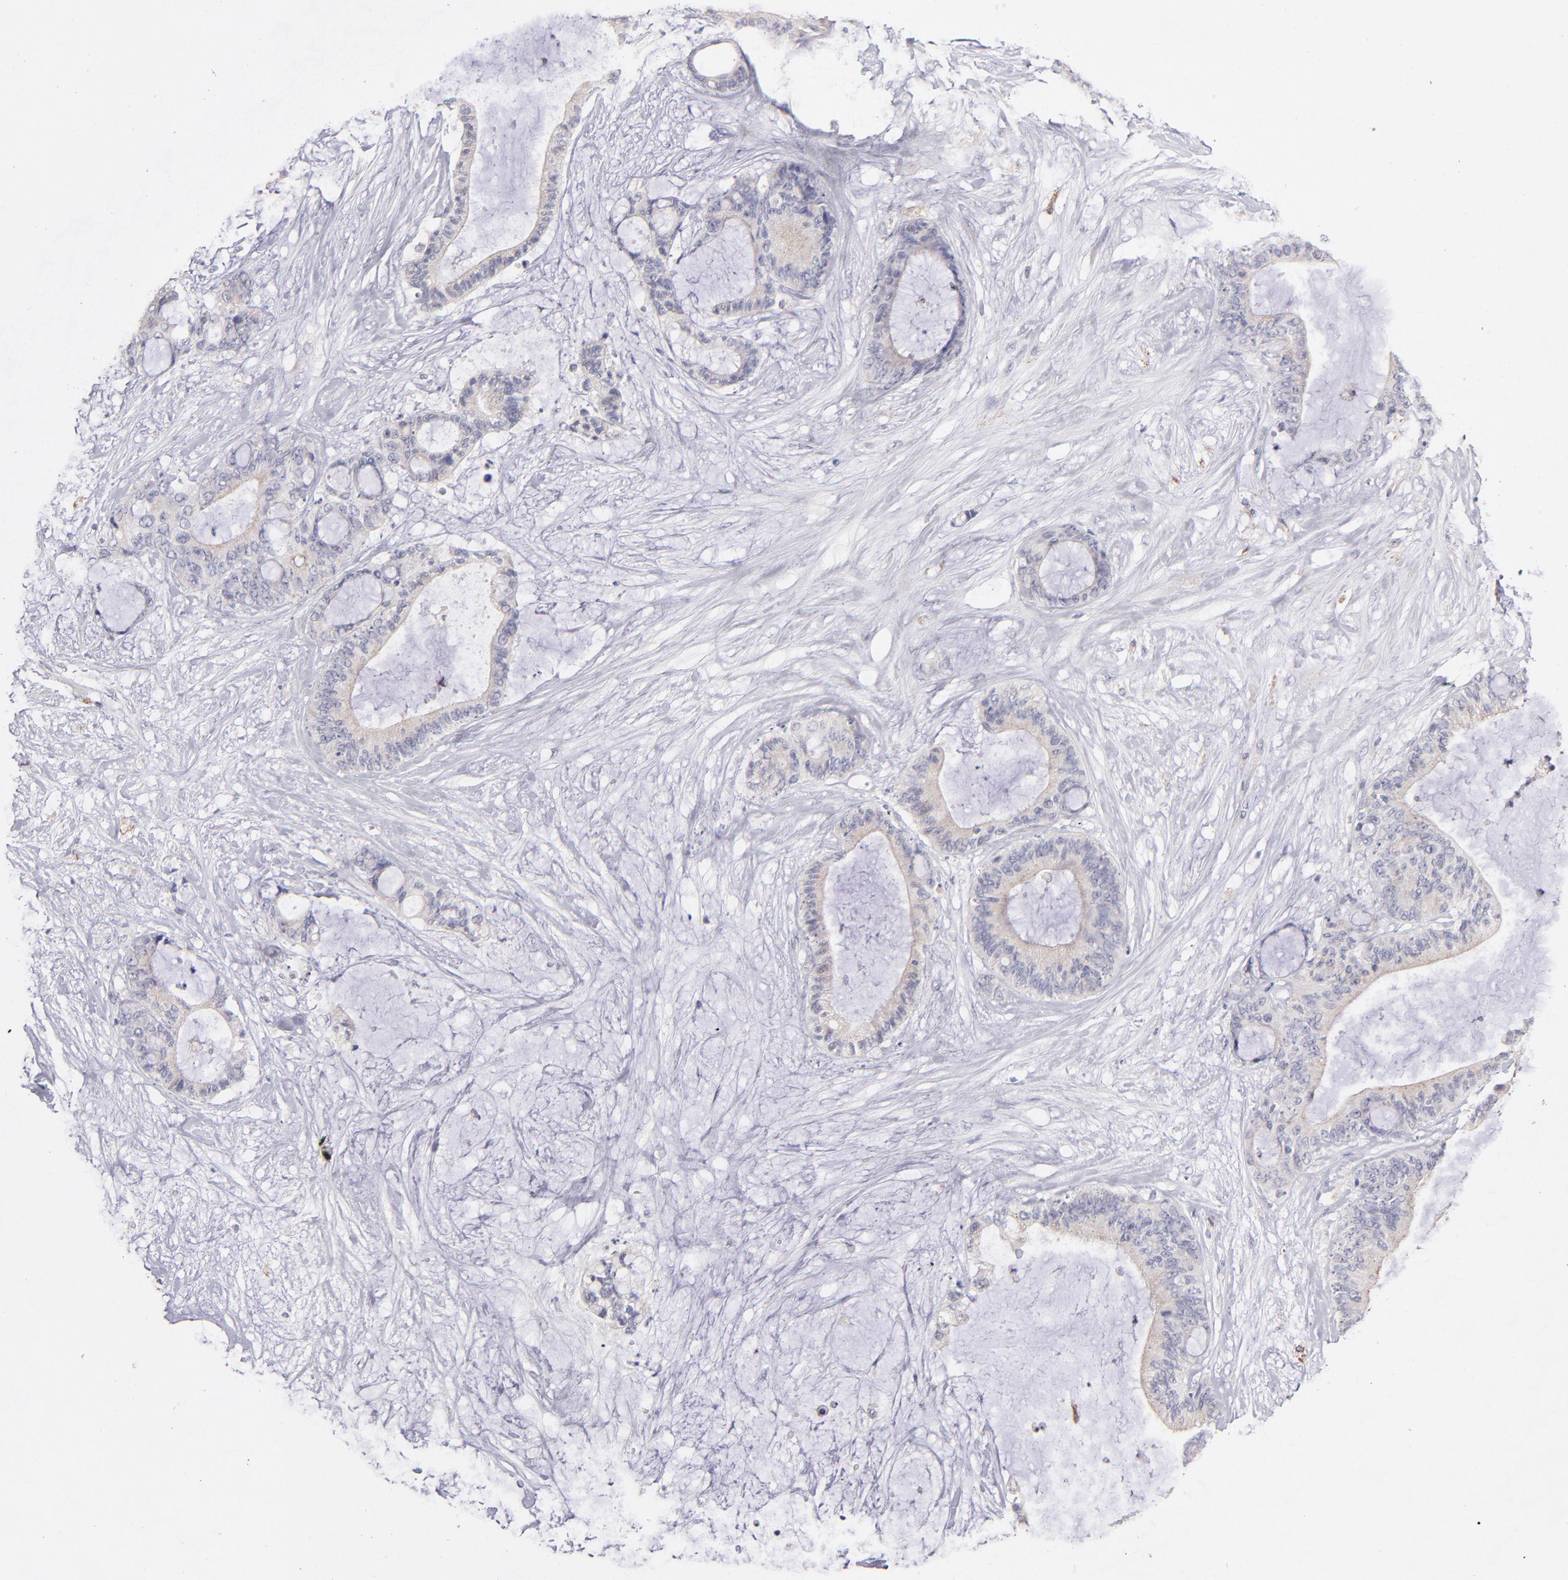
{"staining": {"intensity": "weak", "quantity": "<25%", "location": "cytoplasmic/membranous"}, "tissue": "liver cancer", "cell_type": "Tumor cells", "image_type": "cancer", "snomed": [{"axis": "morphology", "description": "Cholangiocarcinoma"}, {"axis": "topography", "description": "Liver"}], "caption": "An immunohistochemistry (IHC) micrograph of liver cancer is shown. There is no staining in tumor cells of liver cancer.", "gene": "GLDC", "patient": {"sex": "female", "age": 73}}